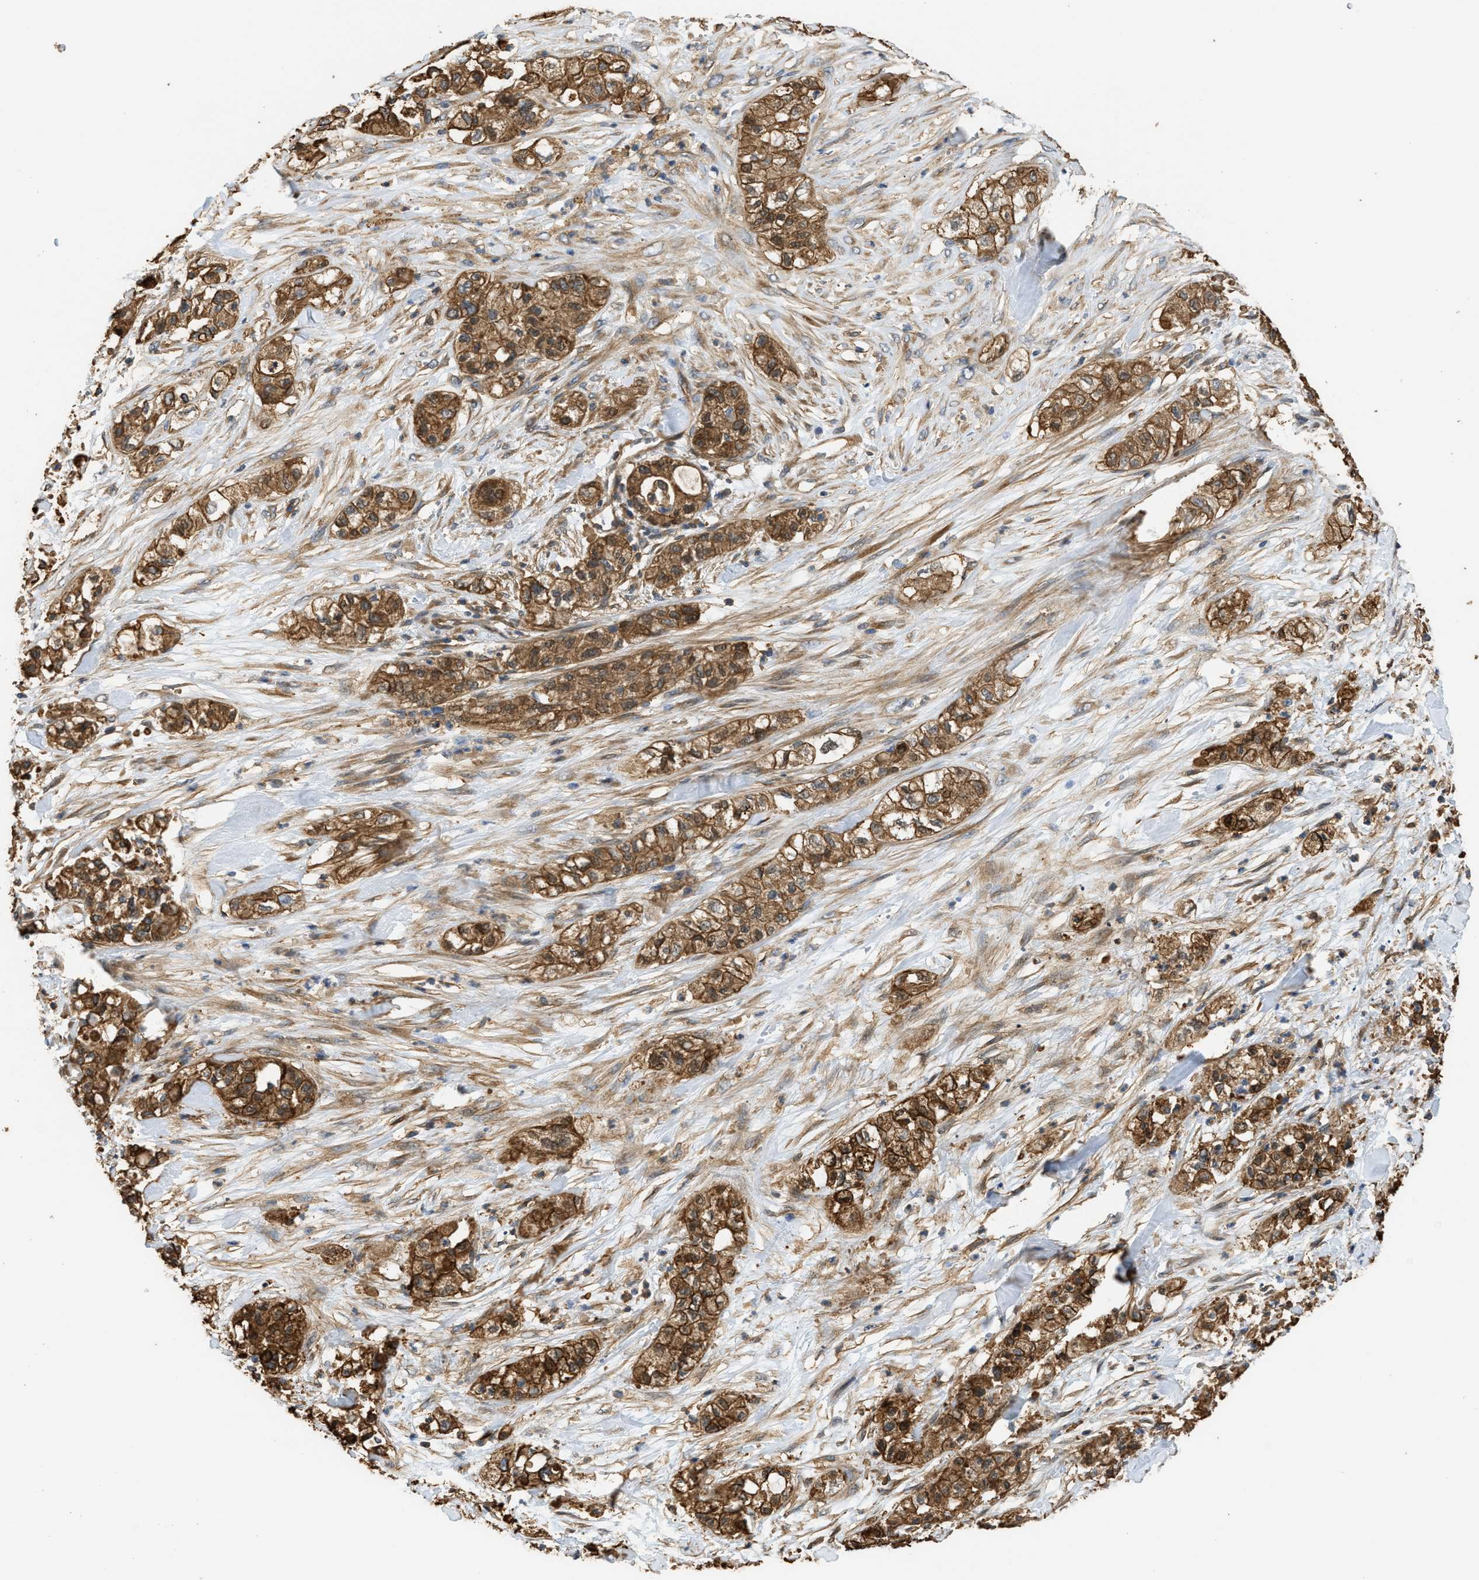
{"staining": {"intensity": "strong", "quantity": ">75%", "location": "cytoplasmic/membranous"}, "tissue": "pancreatic cancer", "cell_type": "Tumor cells", "image_type": "cancer", "snomed": [{"axis": "morphology", "description": "Adenocarcinoma, NOS"}, {"axis": "topography", "description": "Pancreas"}], "caption": "Pancreatic cancer (adenocarcinoma) stained for a protein (brown) shows strong cytoplasmic/membranous positive expression in about >75% of tumor cells.", "gene": "DDHD2", "patient": {"sex": "female", "age": 78}}